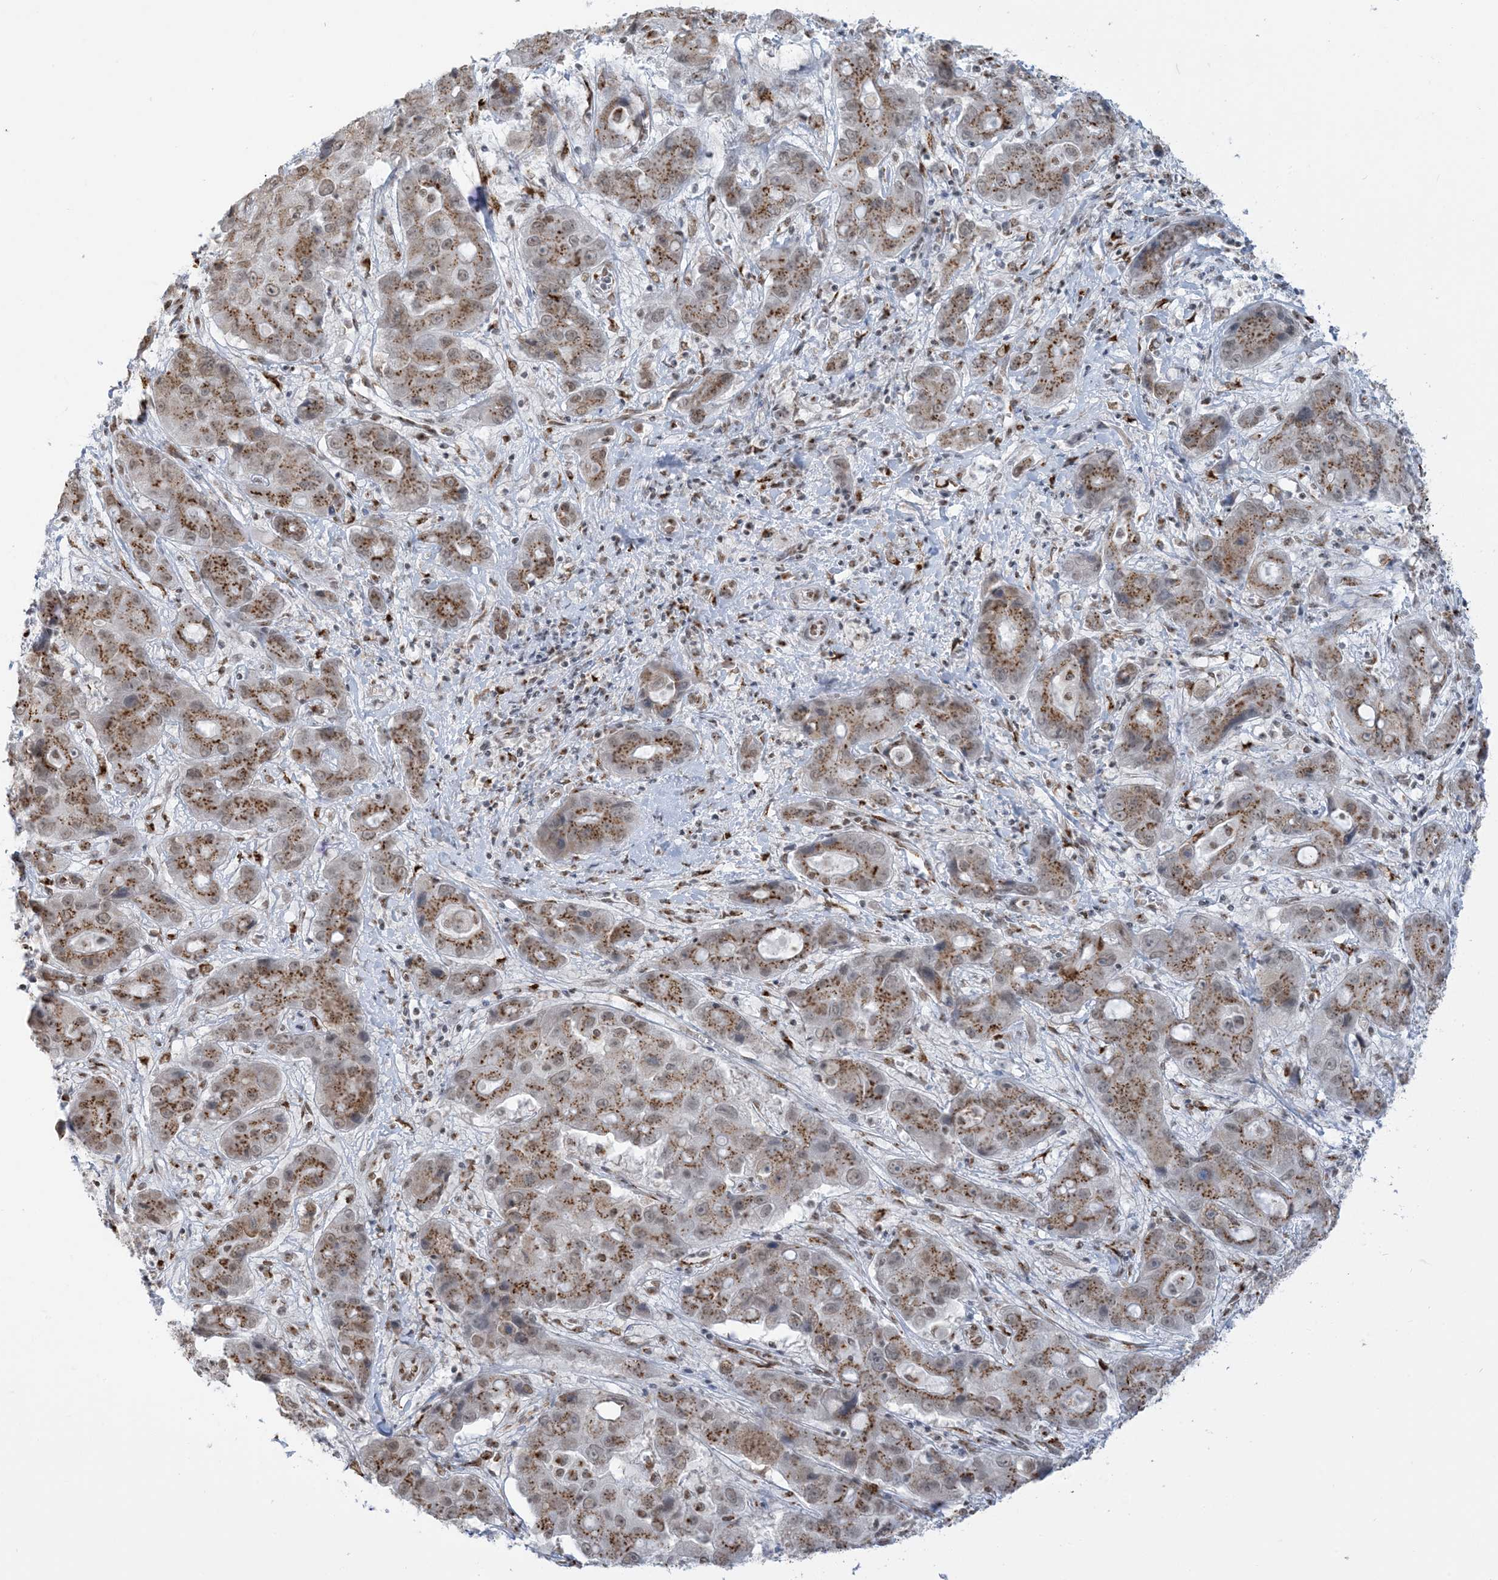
{"staining": {"intensity": "moderate", "quantity": ">75%", "location": "cytoplasmic/membranous,nuclear"}, "tissue": "liver cancer", "cell_type": "Tumor cells", "image_type": "cancer", "snomed": [{"axis": "morphology", "description": "Cholangiocarcinoma"}, {"axis": "topography", "description": "Liver"}], "caption": "Liver cancer stained for a protein shows moderate cytoplasmic/membranous and nuclear positivity in tumor cells.", "gene": "GPR107", "patient": {"sex": "male", "age": 67}}